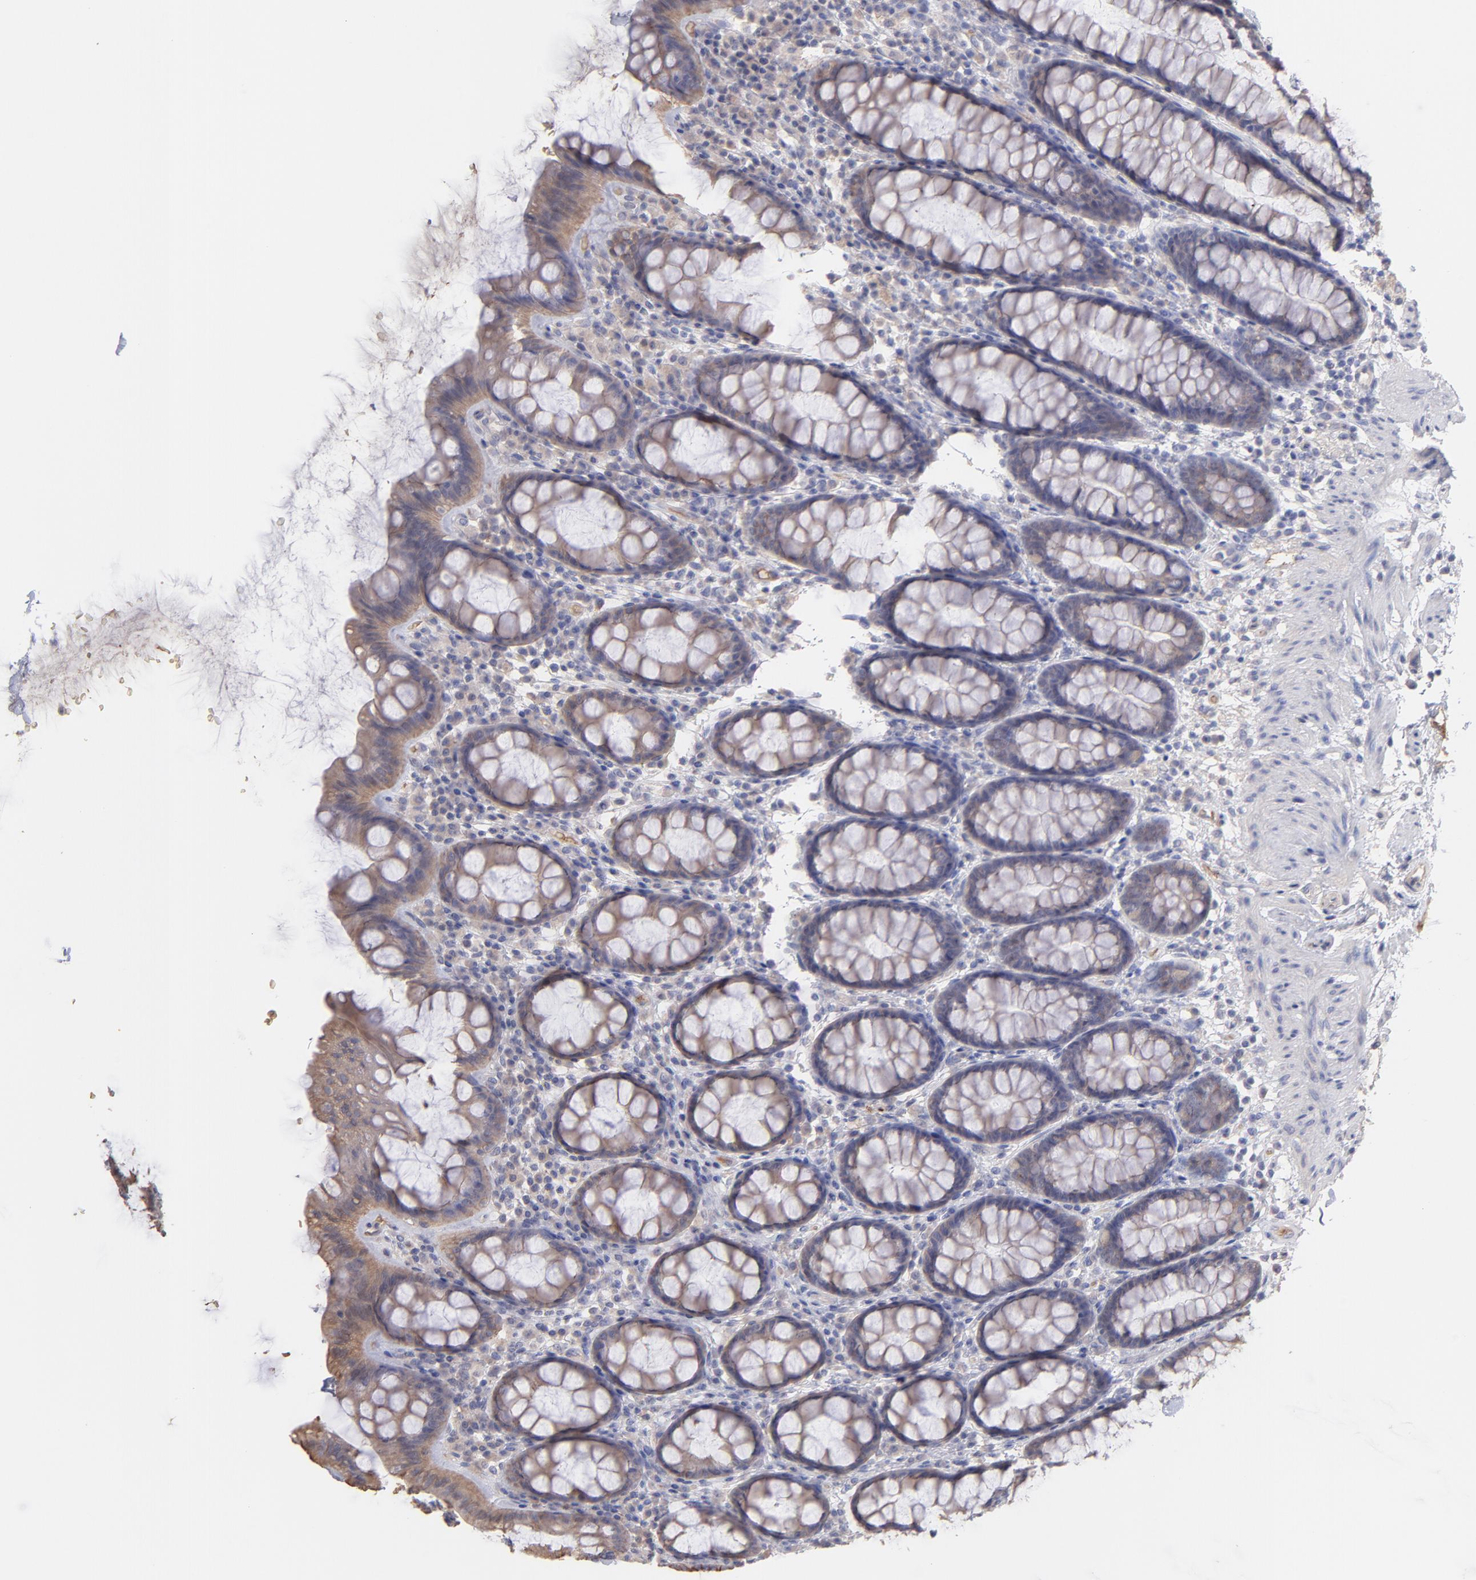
{"staining": {"intensity": "weak", "quantity": ">75%", "location": "cytoplasmic/membranous"}, "tissue": "rectum", "cell_type": "Glandular cells", "image_type": "normal", "snomed": [{"axis": "morphology", "description": "Normal tissue, NOS"}, {"axis": "topography", "description": "Rectum"}], "caption": "A brown stain labels weak cytoplasmic/membranous positivity of a protein in glandular cells of normal rectum. Using DAB (3,3'-diaminobenzidine) (brown) and hematoxylin (blue) stains, captured at high magnification using brightfield microscopy.", "gene": "F13B", "patient": {"sex": "male", "age": 92}}